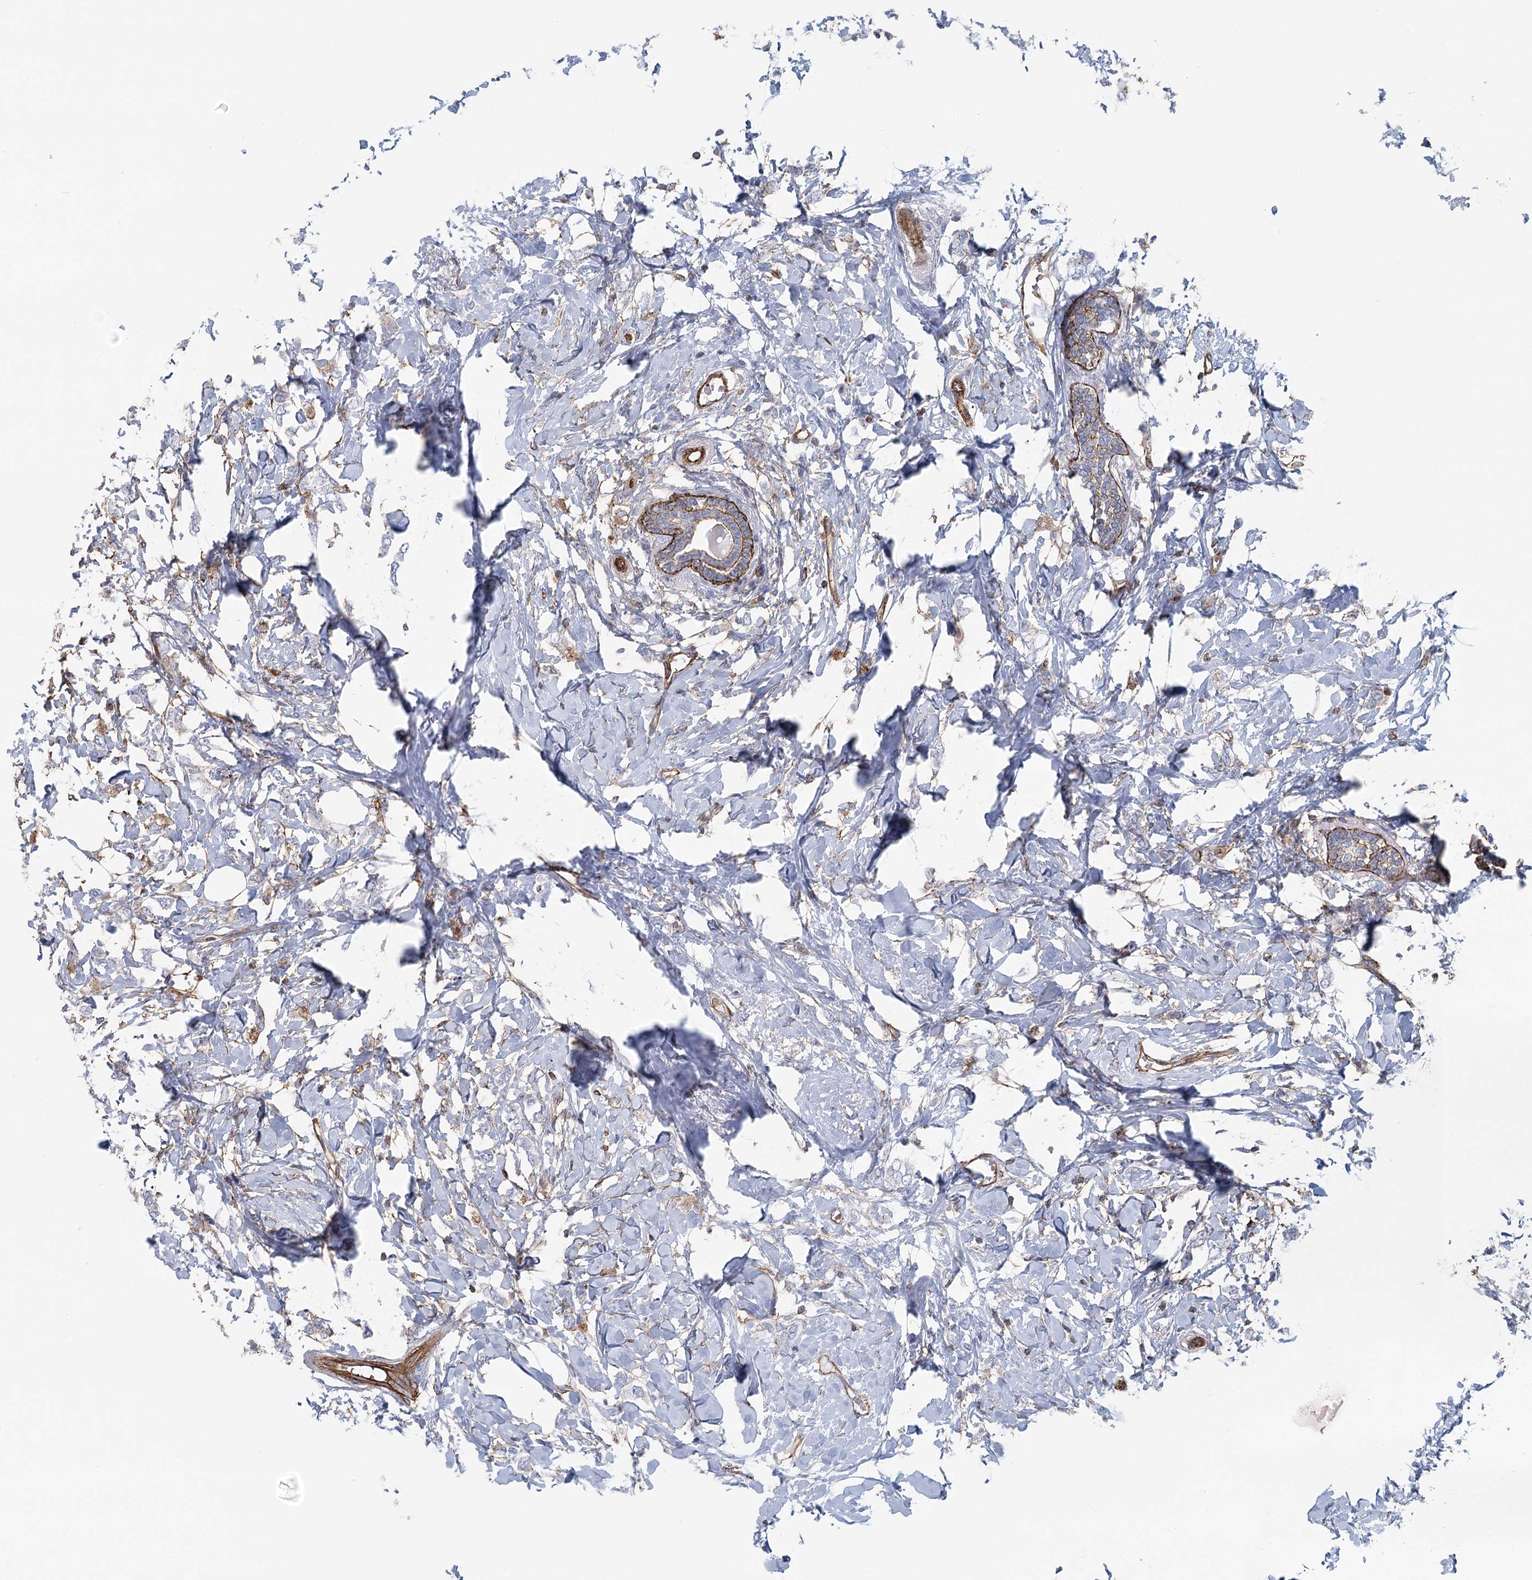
{"staining": {"intensity": "moderate", "quantity": ">75%", "location": "cytoplasmic/membranous"}, "tissue": "breast cancer", "cell_type": "Tumor cells", "image_type": "cancer", "snomed": [{"axis": "morphology", "description": "Normal tissue, NOS"}, {"axis": "morphology", "description": "Lobular carcinoma"}, {"axis": "topography", "description": "Breast"}], "caption": "DAB immunohistochemical staining of lobular carcinoma (breast) reveals moderate cytoplasmic/membranous protein expression in about >75% of tumor cells. (Stains: DAB in brown, nuclei in blue, Microscopy: brightfield microscopy at high magnification).", "gene": "IFT46", "patient": {"sex": "female", "age": 47}}